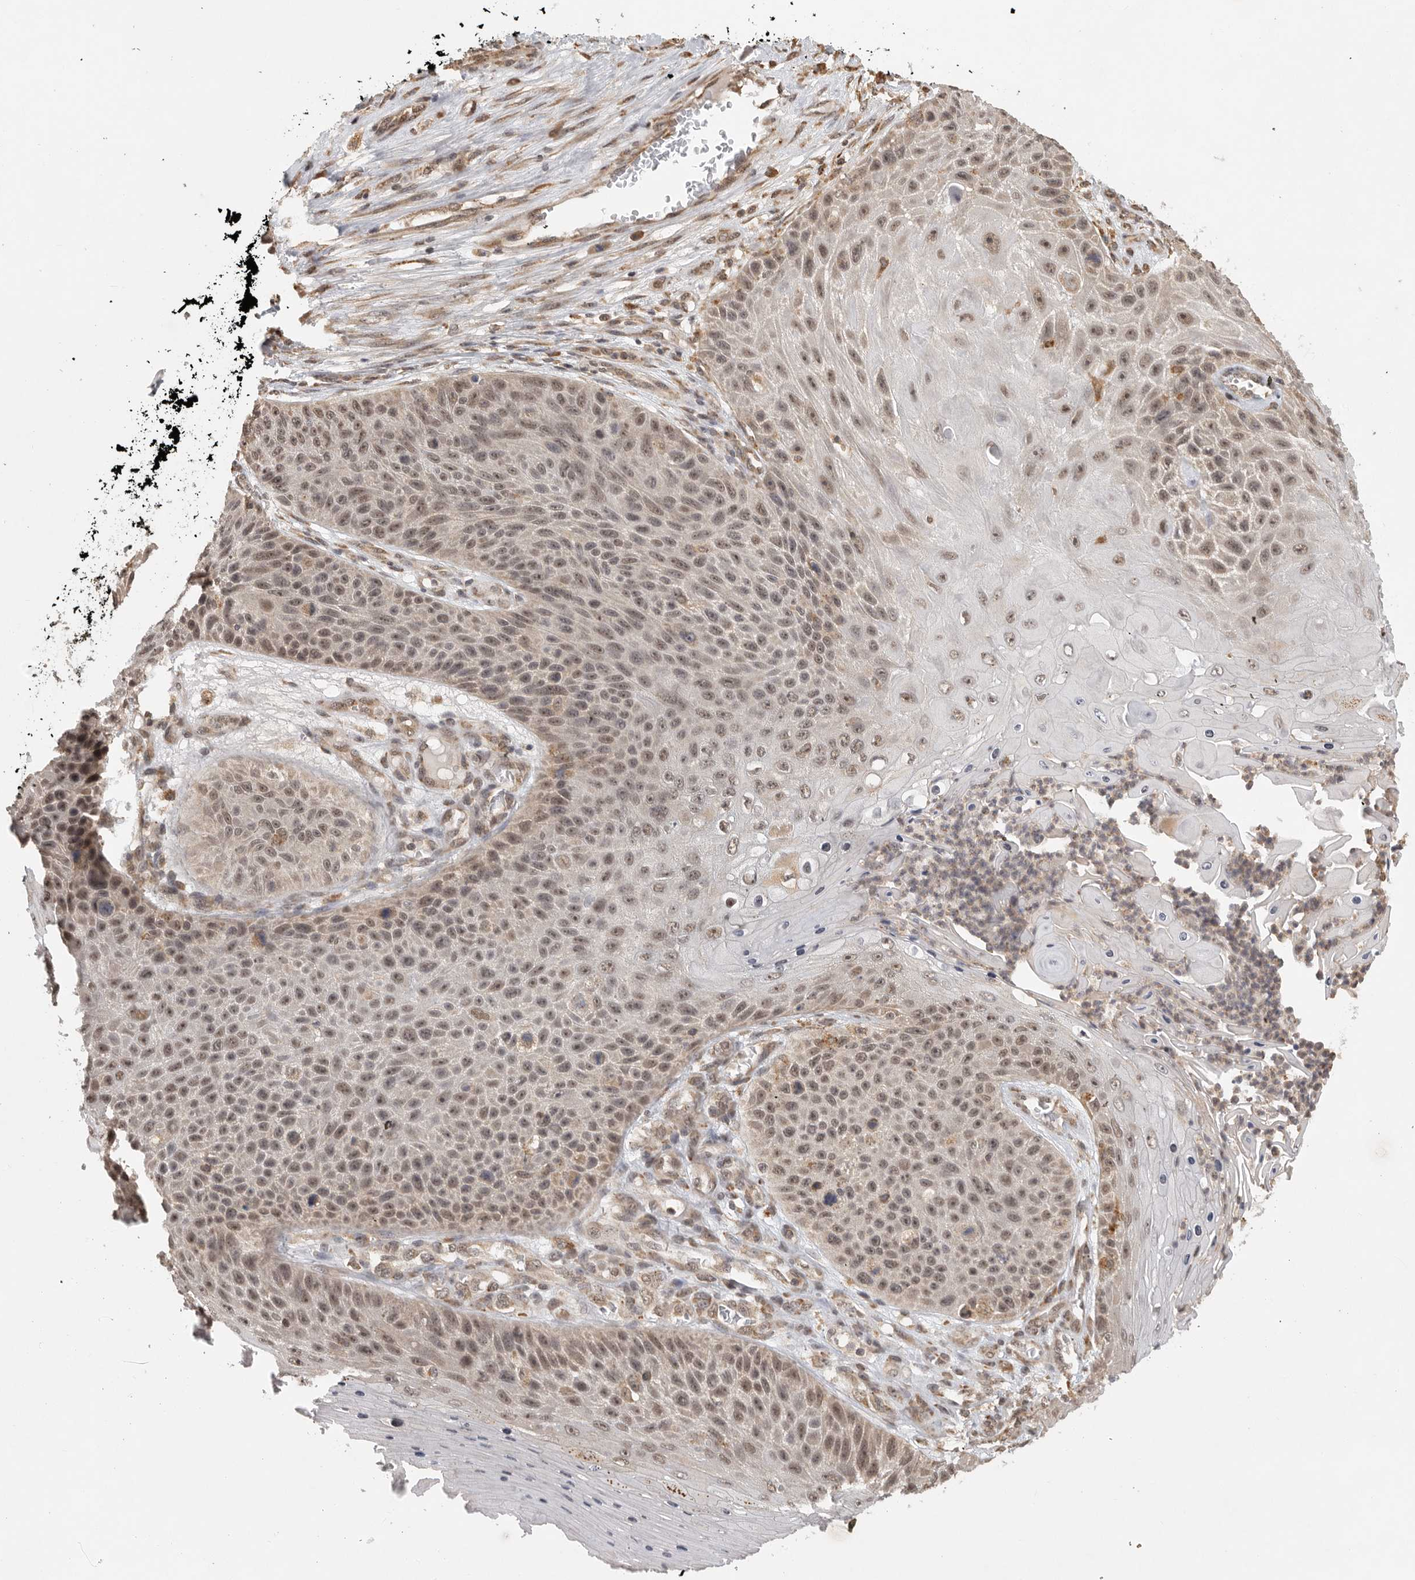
{"staining": {"intensity": "weak", "quantity": "25%-75%", "location": "cytoplasmic/membranous,nuclear"}, "tissue": "skin cancer", "cell_type": "Tumor cells", "image_type": "cancer", "snomed": [{"axis": "morphology", "description": "Squamous cell carcinoma, NOS"}, {"axis": "topography", "description": "Skin"}], "caption": "The micrograph exhibits staining of squamous cell carcinoma (skin), revealing weak cytoplasmic/membranous and nuclear protein expression (brown color) within tumor cells.", "gene": "ZNF83", "patient": {"sex": "female", "age": 88}}